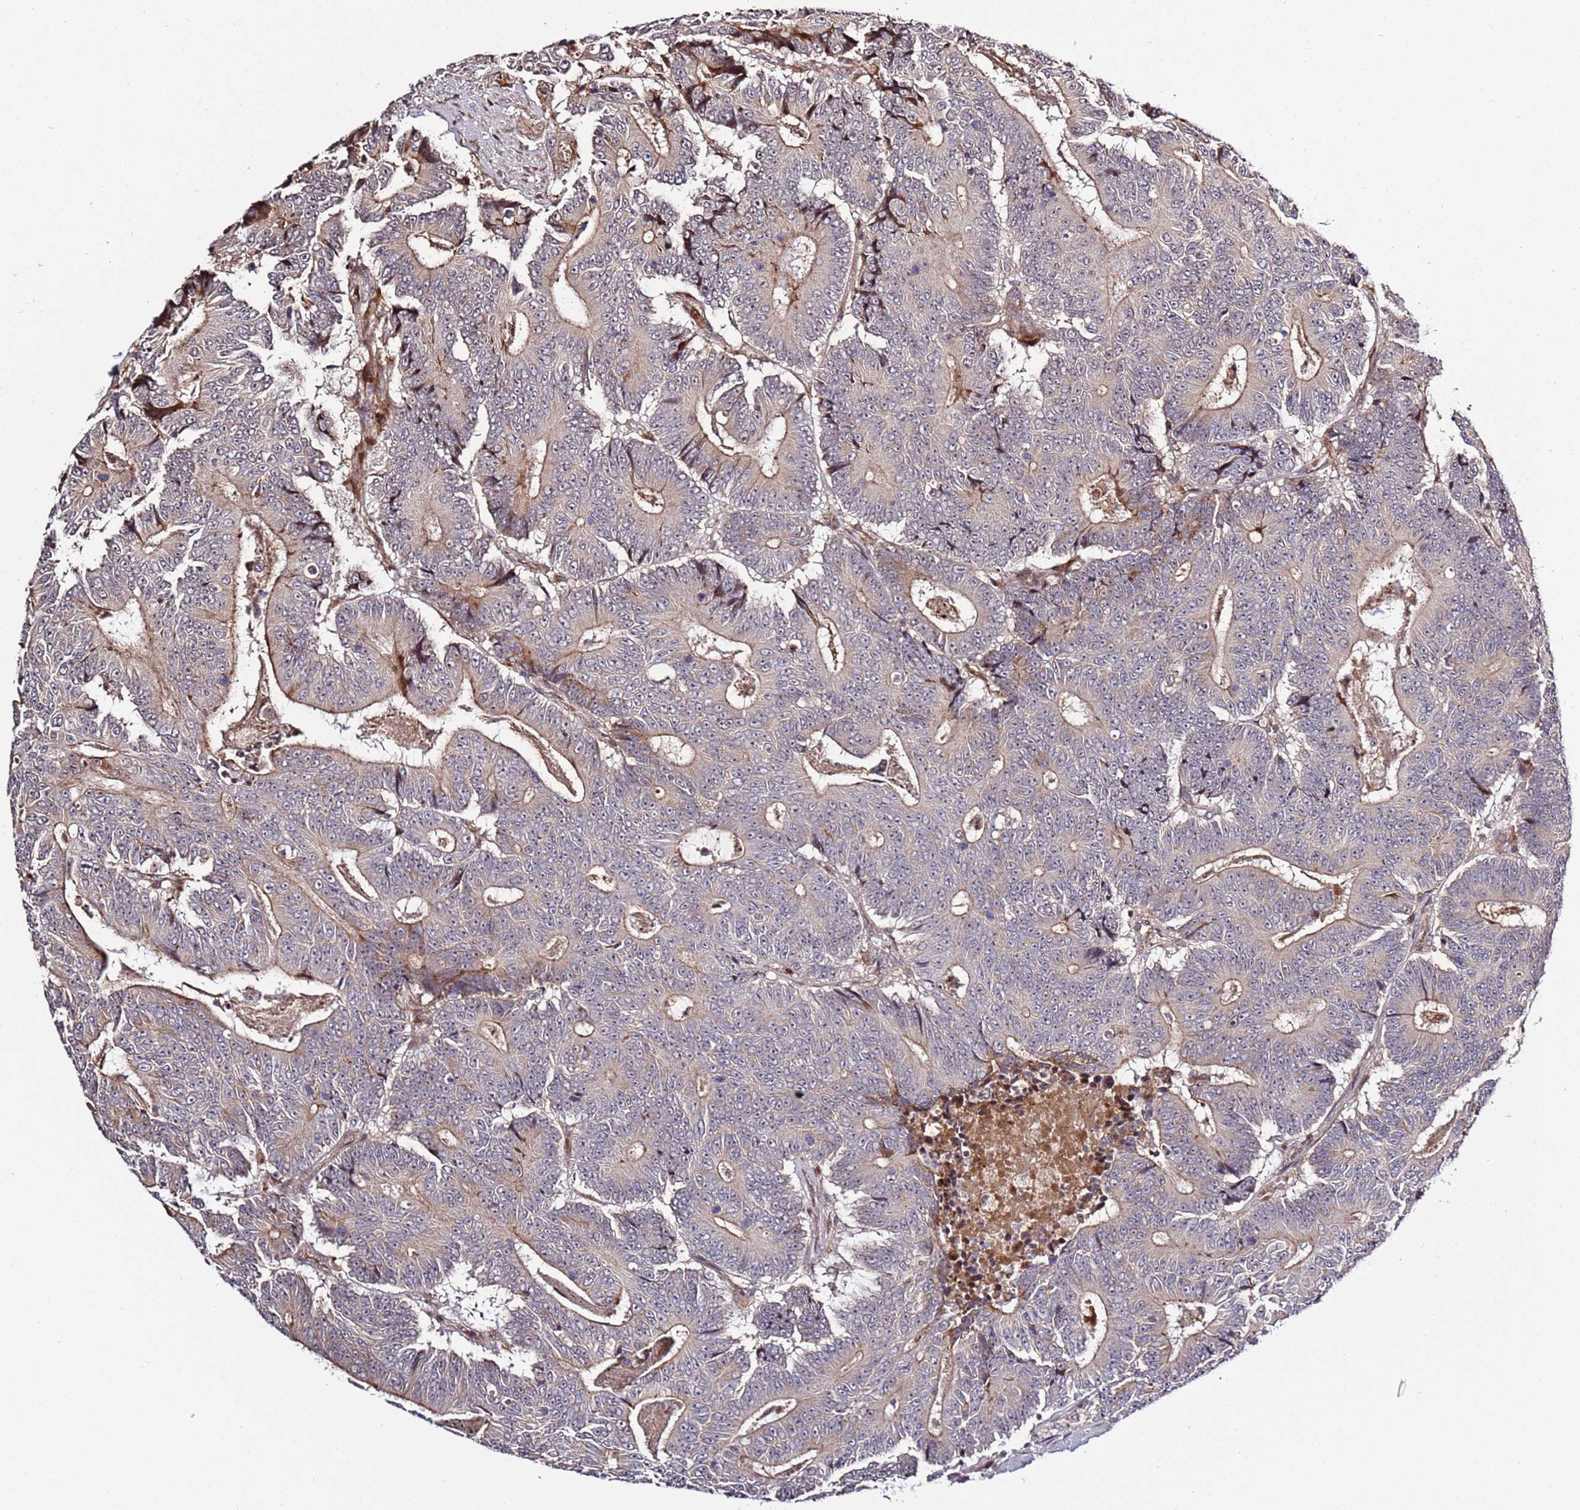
{"staining": {"intensity": "moderate", "quantity": "<25%", "location": "cytoplasmic/membranous"}, "tissue": "colorectal cancer", "cell_type": "Tumor cells", "image_type": "cancer", "snomed": [{"axis": "morphology", "description": "Adenocarcinoma, NOS"}, {"axis": "topography", "description": "Colon"}], "caption": "Immunohistochemistry (DAB (3,3'-diaminobenzidine)) staining of colorectal cancer displays moderate cytoplasmic/membranous protein expression in approximately <25% of tumor cells. The staining was performed using DAB to visualize the protein expression in brown, while the nuclei were stained in blue with hematoxylin (Magnification: 20x).", "gene": "RHBDL1", "patient": {"sex": "male", "age": 83}}